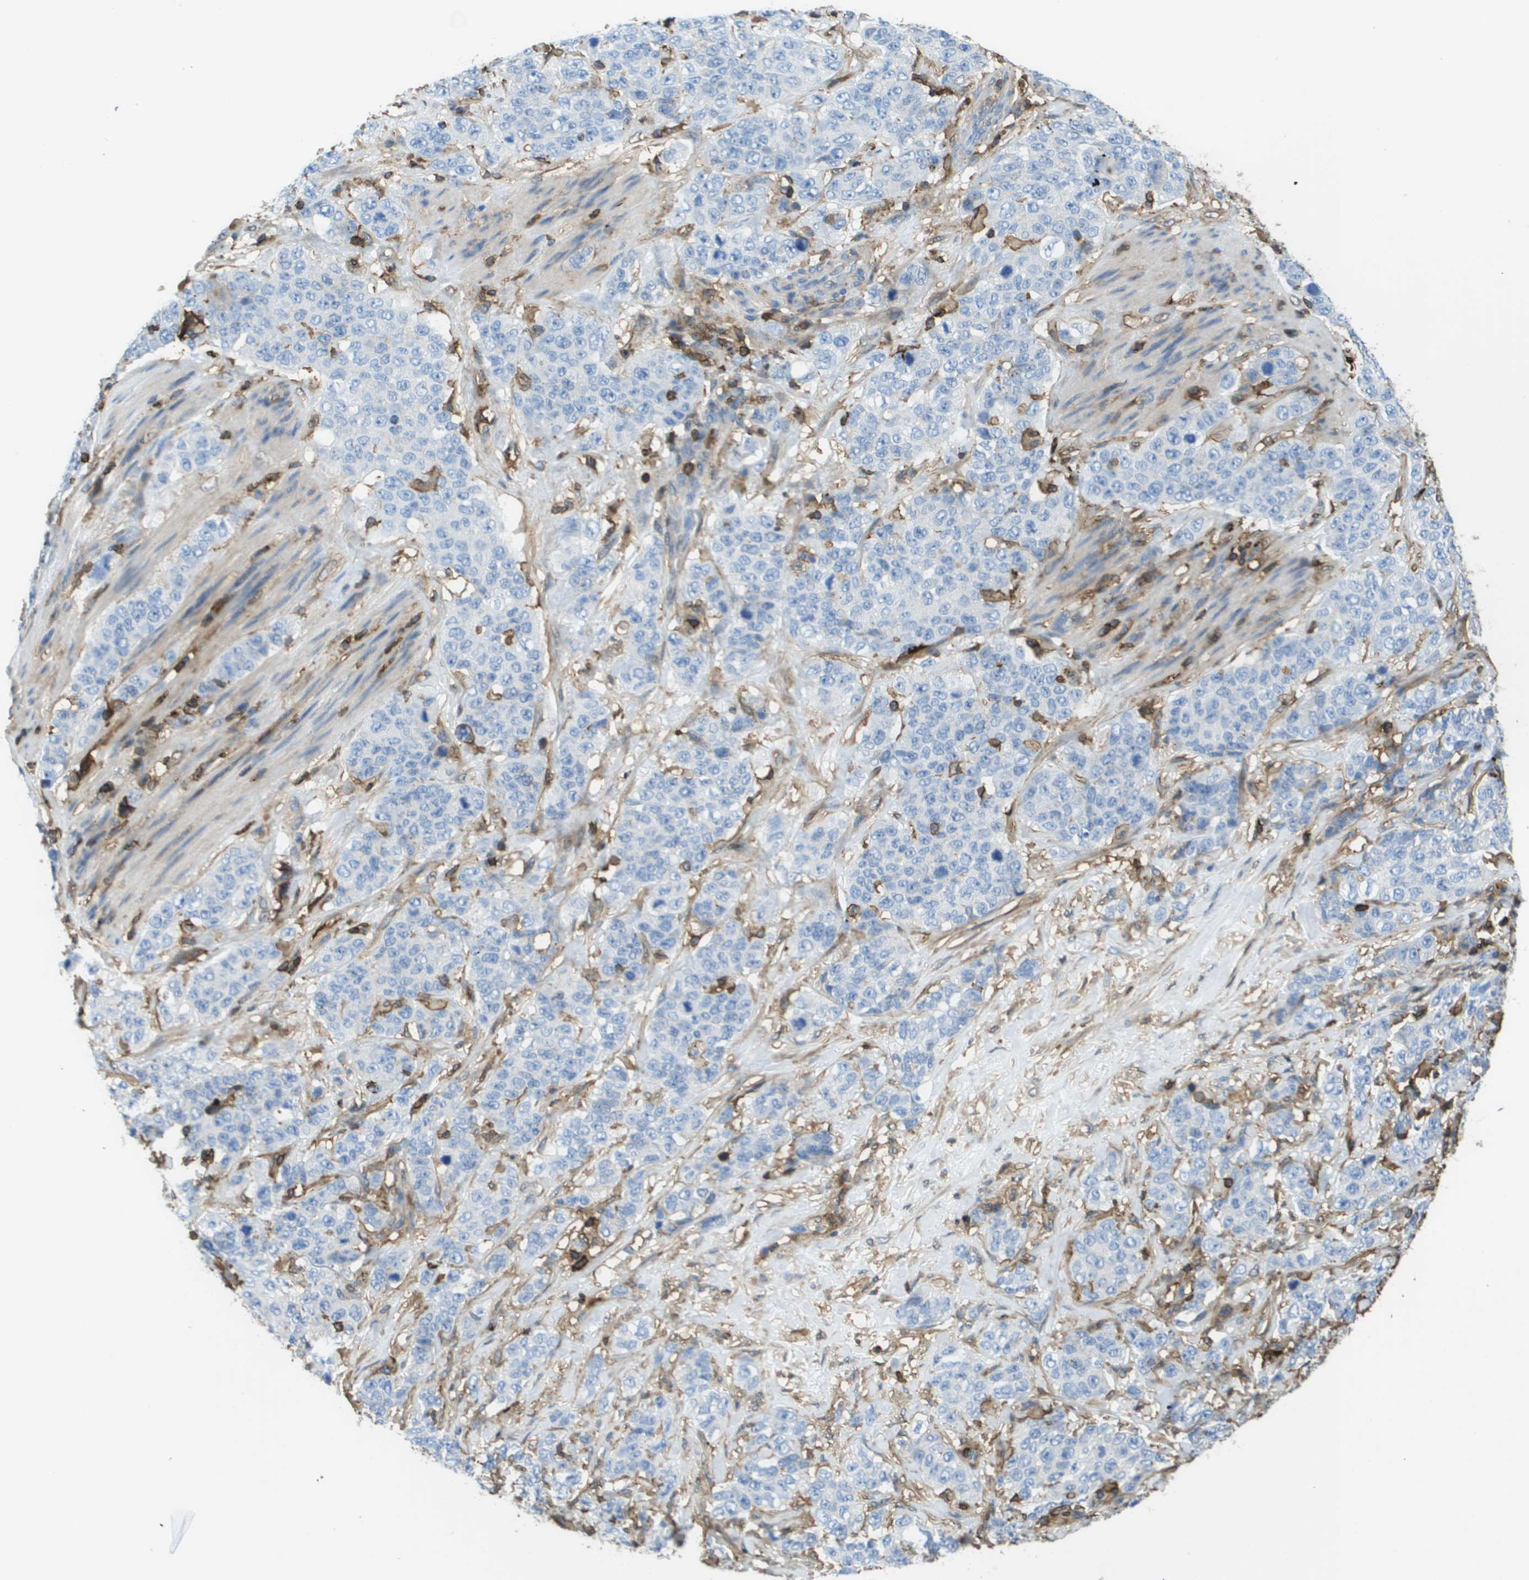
{"staining": {"intensity": "negative", "quantity": "none", "location": "none"}, "tissue": "stomach cancer", "cell_type": "Tumor cells", "image_type": "cancer", "snomed": [{"axis": "morphology", "description": "Adenocarcinoma, NOS"}, {"axis": "topography", "description": "Stomach"}], "caption": "Immunohistochemistry (IHC) histopathology image of human stomach adenocarcinoma stained for a protein (brown), which exhibits no positivity in tumor cells. (Stains: DAB (3,3'-diaminobenzidine) immunohistochemistry with hematoxylin counter stain, Microscopy: brightfield microscopy at high magnification).", "gene": "PASK", "patient": {"sex": "male", "age": 48}}